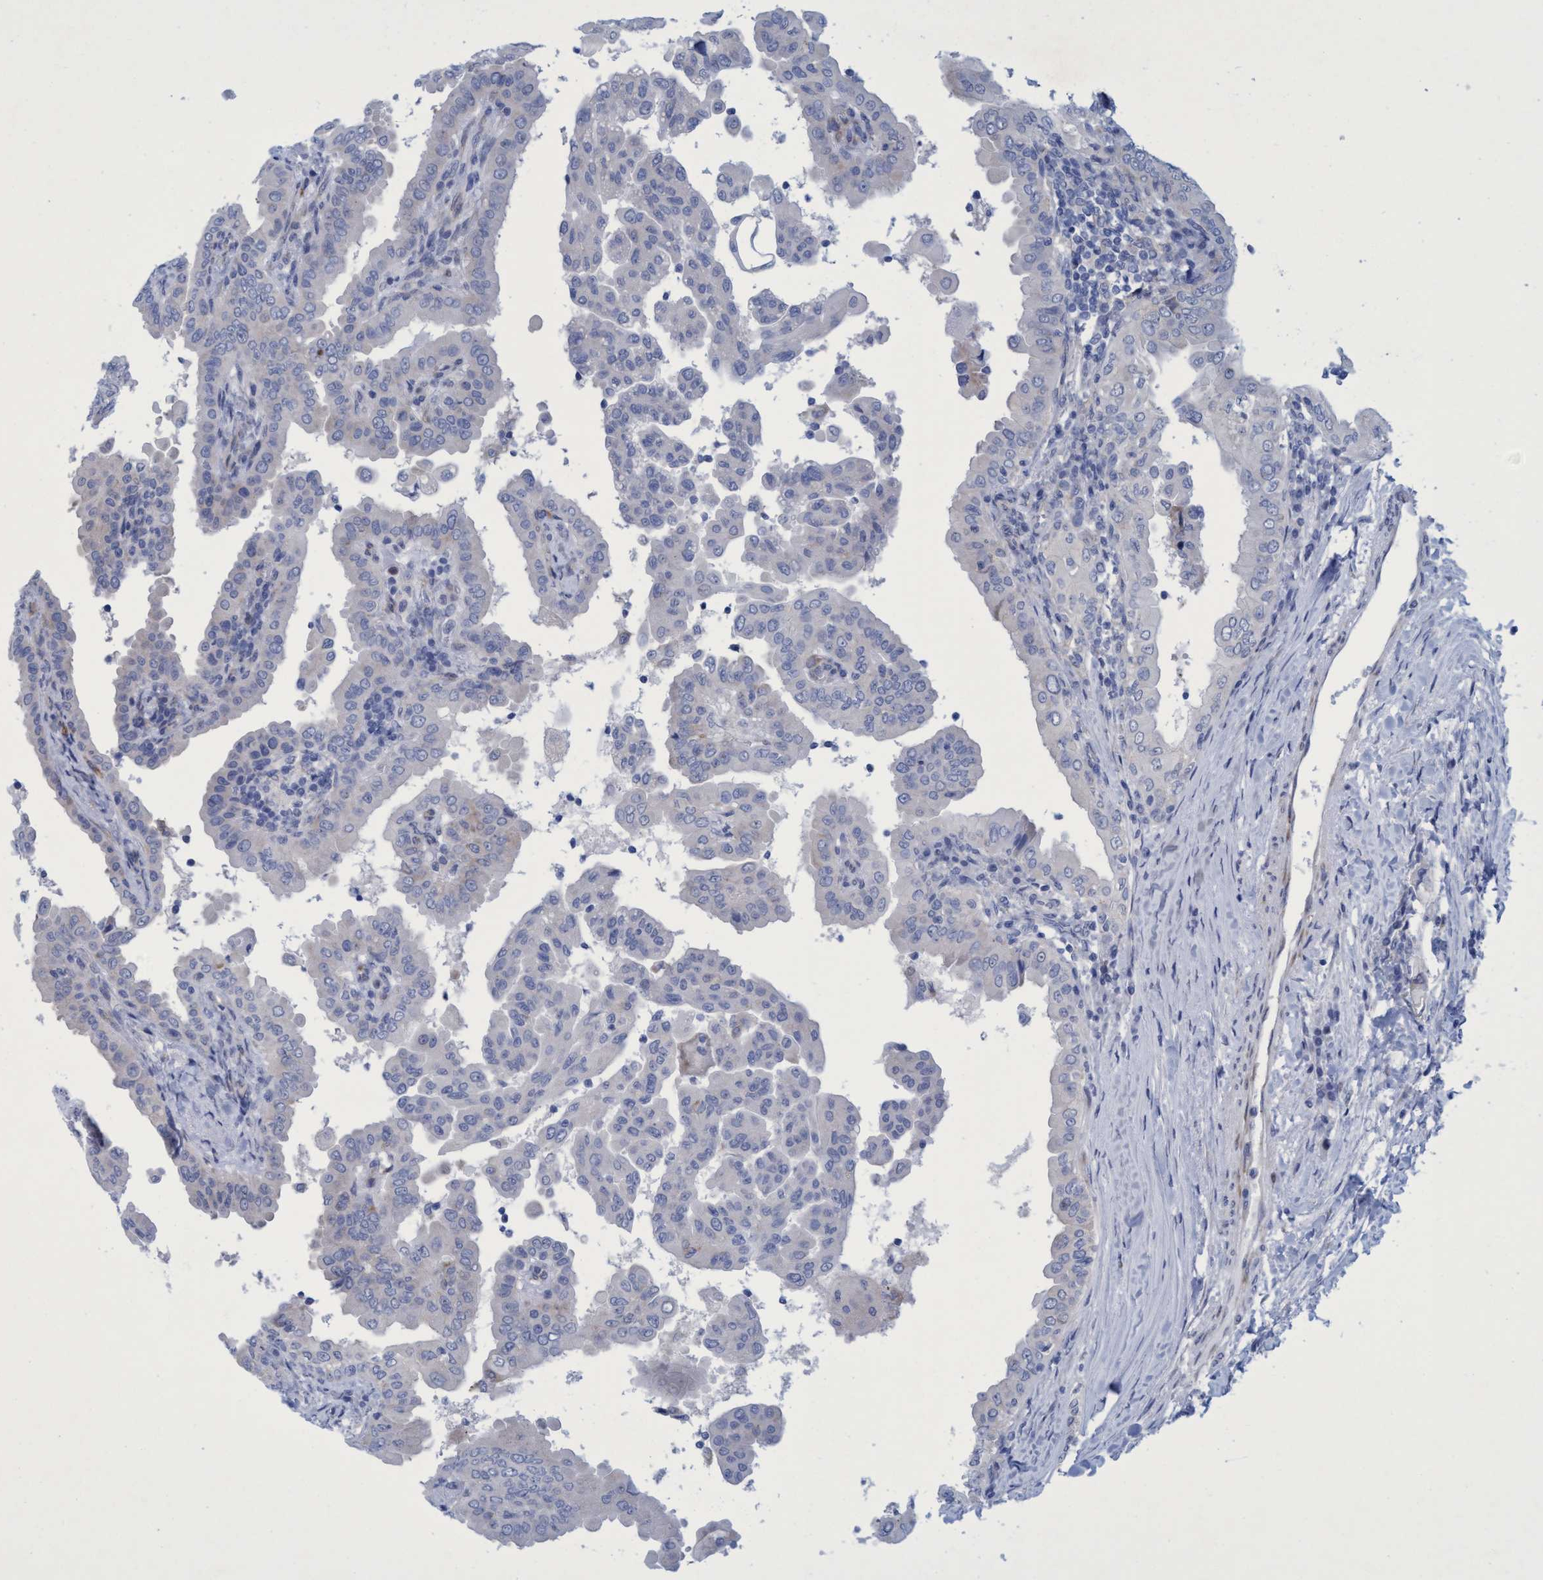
{"staining": {"intensity": "negative", "quantity": "none", "location": "none"}, "tissue": "thyroid cancer", "cell_type": "Tumor cells", "image_type": "cancer", "snomed": [{"axis": "morphology", "description": "Papillary adenocarcinoma, NOS"}, {"axis": "topography", "description": "Thyroid gland"}], "caption": "Tumor cells show no significant staining in thyroid cancer.", "gene": "R3HCC1", "patient": {"sex": "male", "age": 33}}